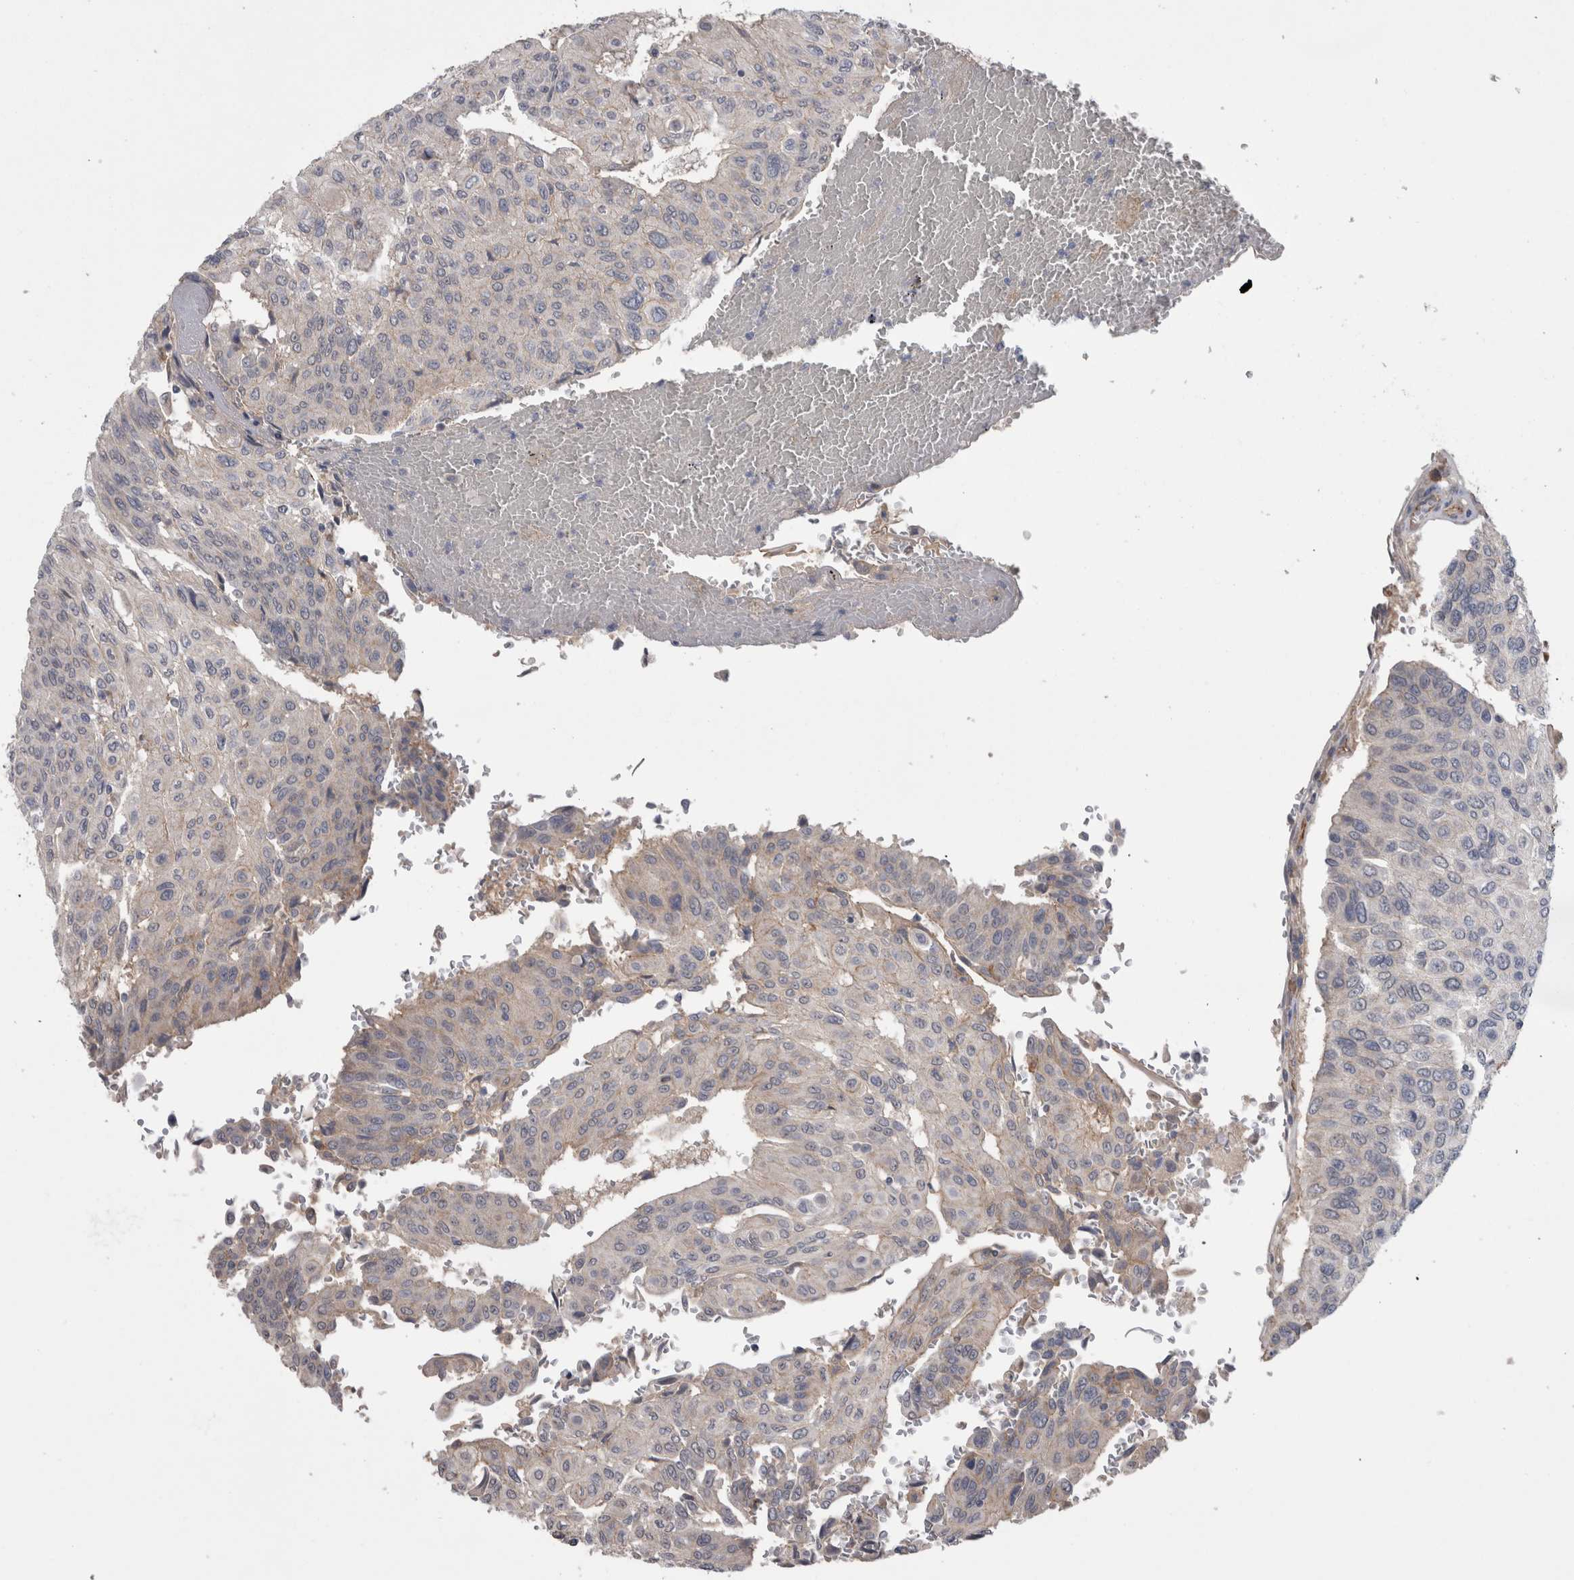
{"staining": {"intensity": "negative", "quantity": "none", "location": "none"}, "tissue": "urothelial cancer", "cell_type": "Tumor cells", "image_type": "cancer", "snomed": [{"axis": "morphology", "description": "Urothelial carcinoma, High grade"}, {"axis": "topography", "description": "Urinary bladder"}], "caption": "An IHC histopathology image of high-grade urothelial carcinoma is shown. There is no staining in tumor cells of high-grade urothelial carcinoma.", "gene": "NECTIN2", "patient": {"sex": "male", "age": 66}}